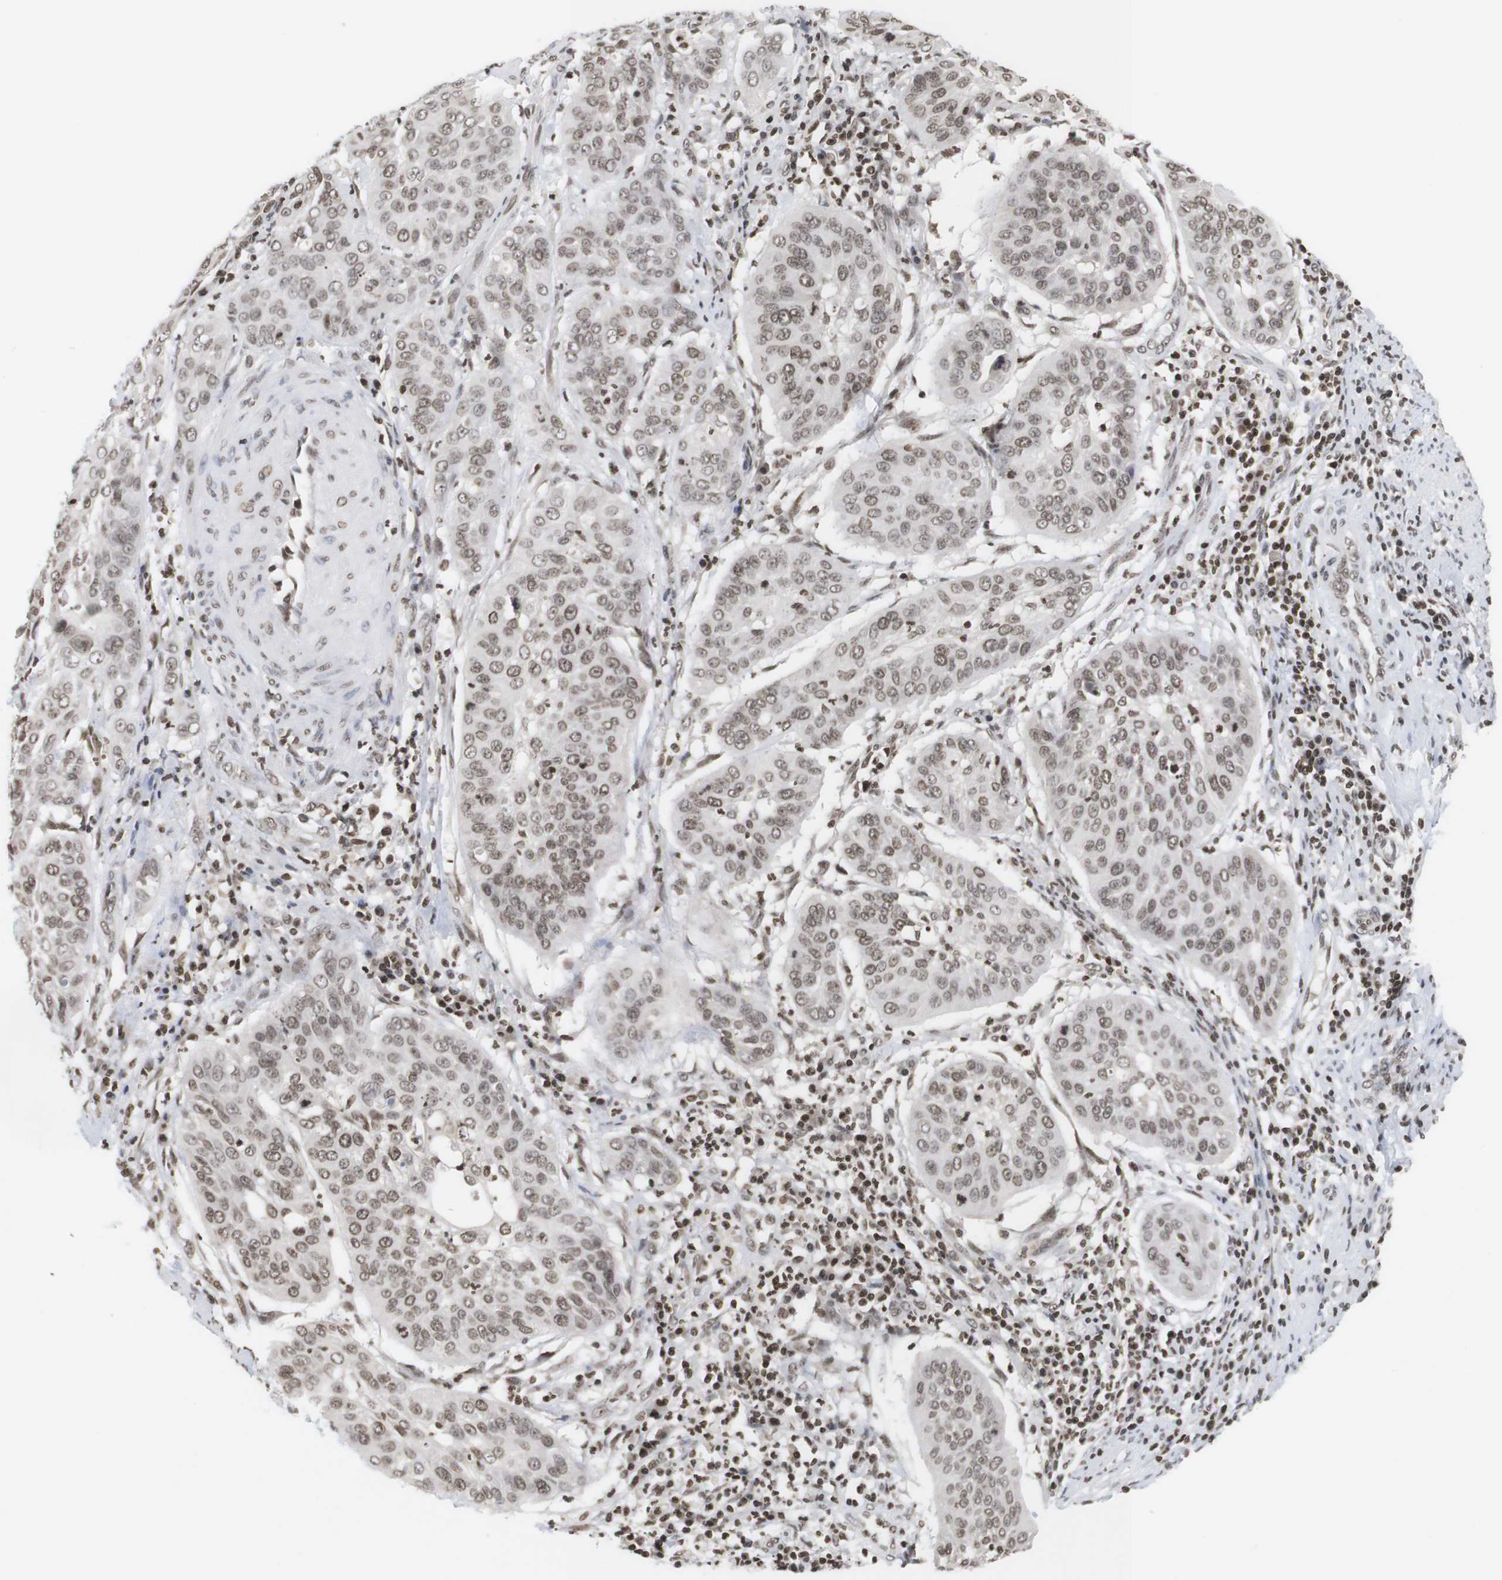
{"staining": {"intensity": "moderate", "quantity": ">75%", "location": "nuclear"}, "tissue": "cervical cancer", "cell_type": "Tumor cells", "image_type": "cancer", "snomed": [{"axis": "morphology", "description": "Normal tissue, NOS"}, {"axis": "morphology", "description": "Squamous cell carcinoma, NOS"}, {"axis": "topography", "description": "Cervix"}], "caption": "IHC (DAB (3,3'-diaminobenzidine)) staining of cervical squamous cell carcinoma demonstrates moderate nuclear protein positivity in about >75% of tumor cells.", "gene": "ETV5", "patient": {"sex": "female", "age": 39}}